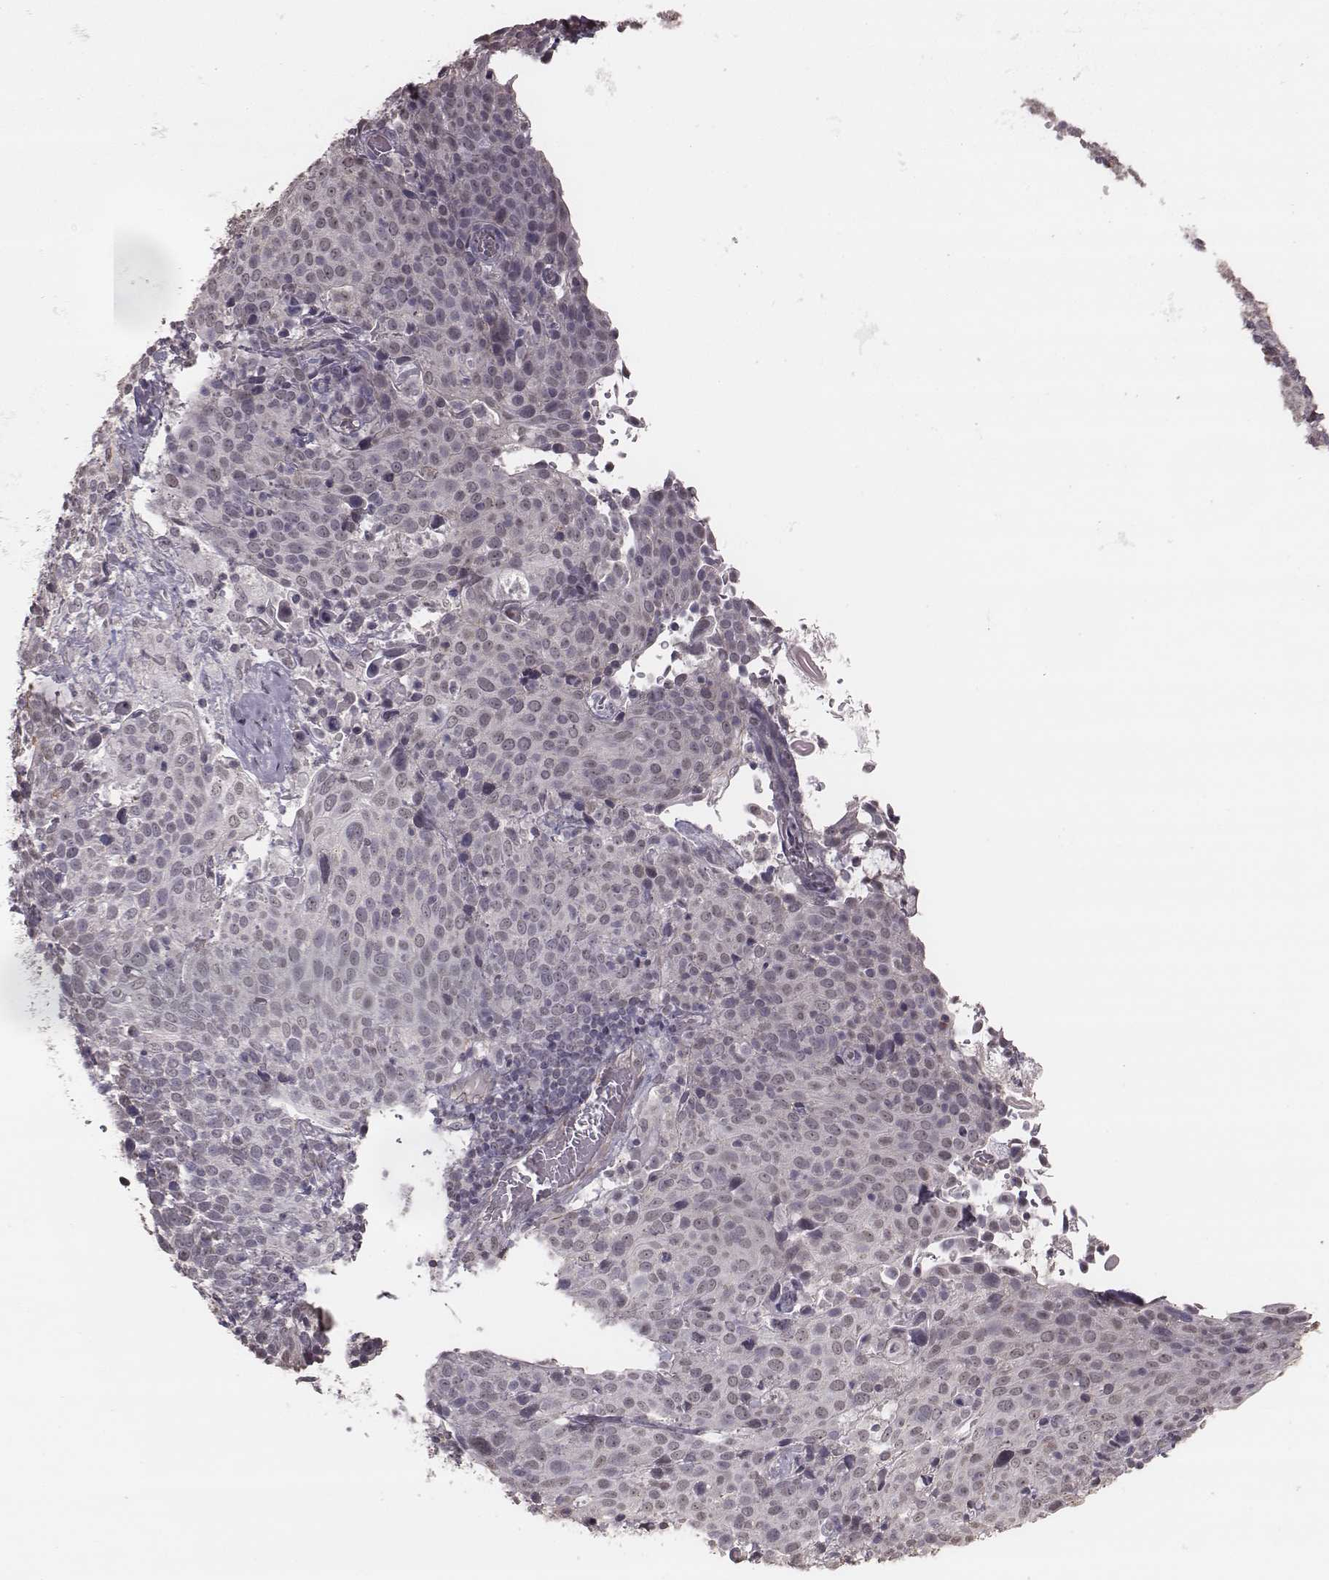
{"staining": {"intensity": "negative", "quantity": "none", "location": "none"}, "tissue": "cervical cancer", "cell_type": "Tumor cells", "image_type": "cancer", "snomed": [{"axis": "morphology", "description": "Squamous cell carcinoma, NOS"}, {"axis": "topography", "description": "Cervix"}], "caption": "Immunohistochemistry (IHC) image of neoplastic tissue: squamous cell carcinoma (cervical) stained with DAB (3,3'-diaminobenzidine) reveals no significant protein expression in tumor cells.", "gene": "SLC7A4", "patient": {"sex": "female", "age": 61}}